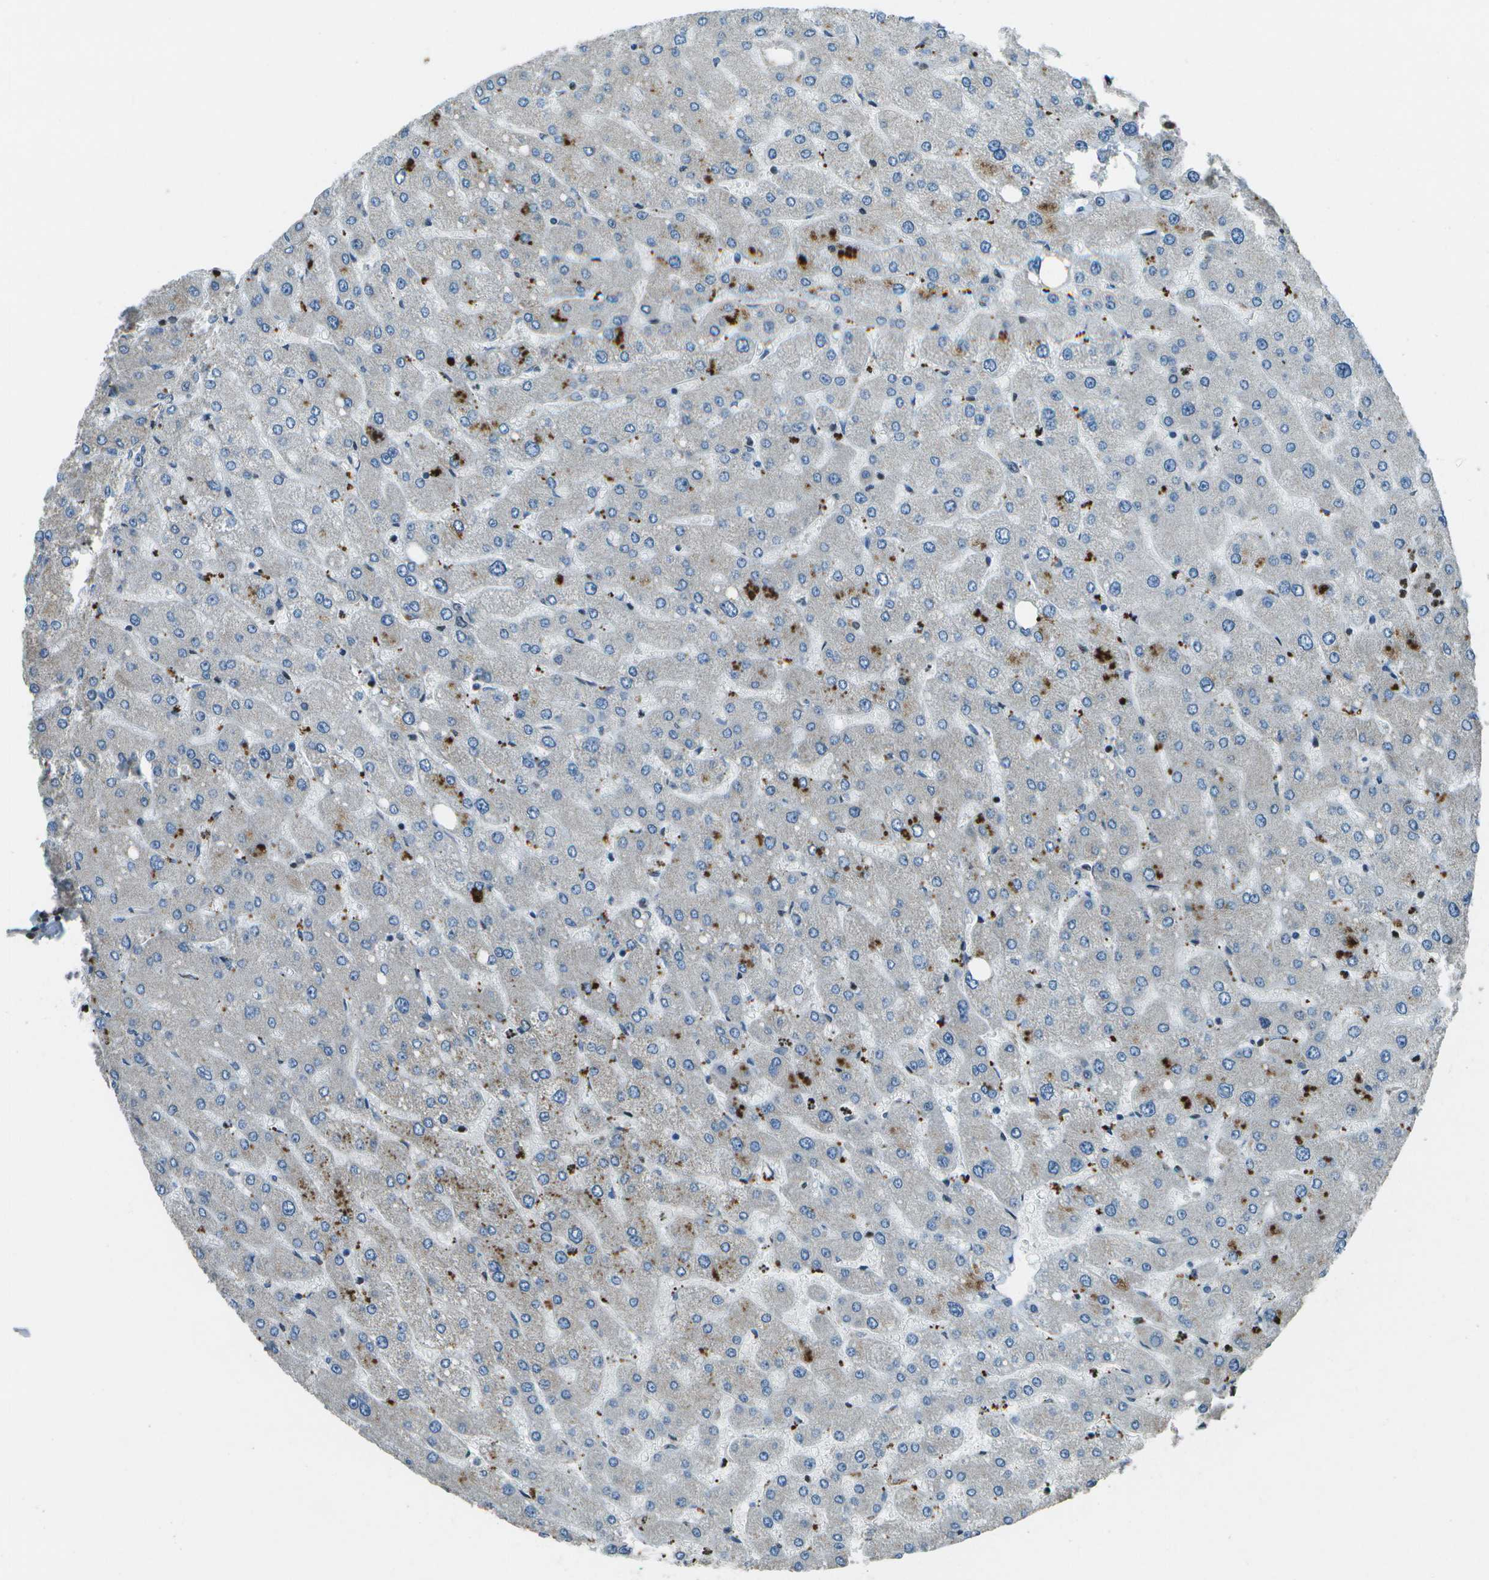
{"staining": {"intensity": "negative", "quantity": "none", "location": "none"}, "tissue": "liver", "cell_type": "Cholangiocytes", "image_type": "normal", "snomed": [{"axis": "morphology", "description": "Normal tissue, NOS"}, {"axis": "topography", "description": "Liver"}], "caption": "The image exhibits no staining of cholangiocytes in normal liver. (DAB immunohistochemistry with hematoxylin counter stain).", "gene": "PDLIM1", "patient": {"sex": "male", "age": 55}}